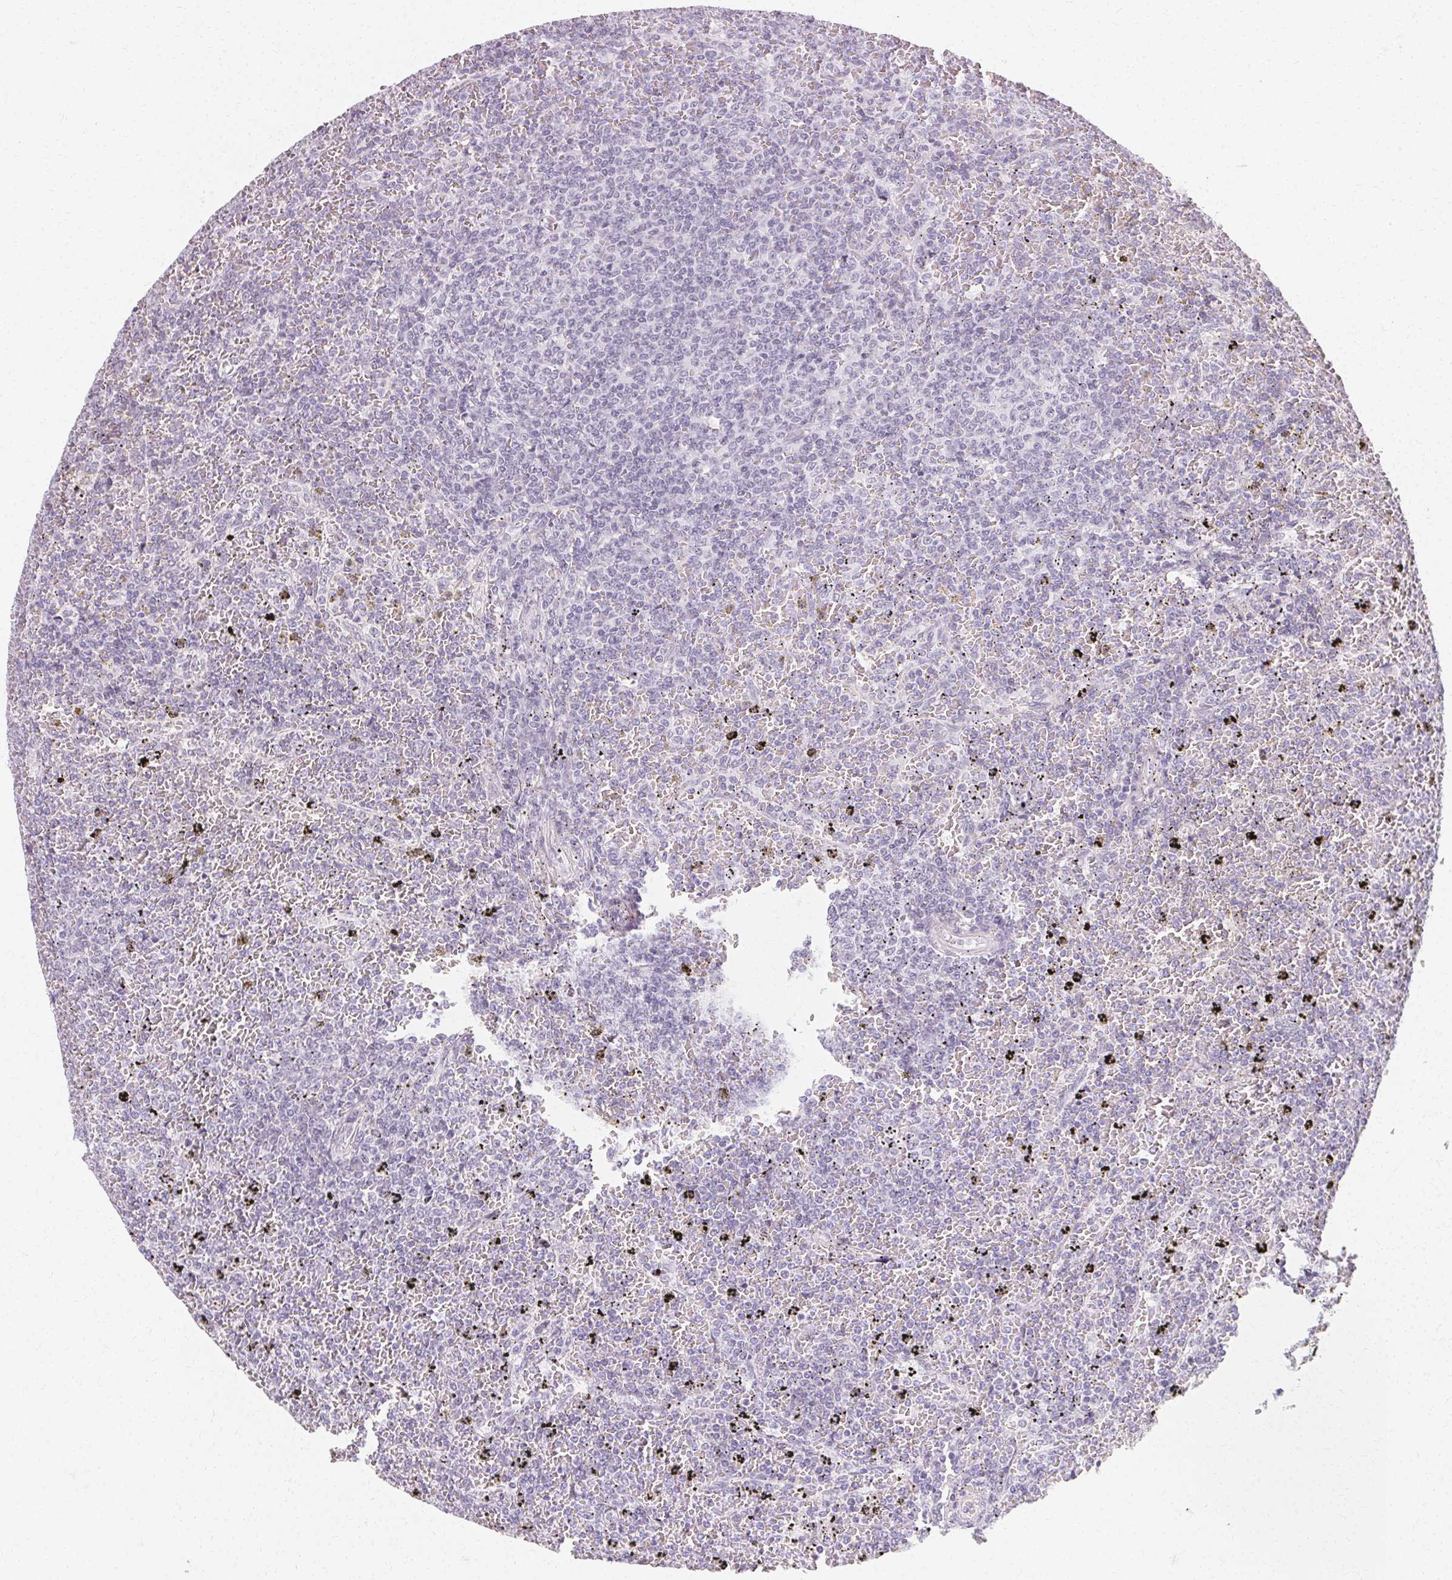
{"staining": {"intensity": "negative", "quantity": "none", "location": "none"}, "tissue": "lymphoma", "cell_type": "Tumor cells", "image_type": "cancer", "snomed": [{"axis": "morphology", "description": "Malignant lymphoma, non-Hodgkin's type, Low grade"}, {"axis": "topography", "description": "Spleen"}], "caption": "Image shows no protein positivity in tumor cells of low-grade malignant lymphoma, non-Hodgkin's type tissue. (DAB (3,3'-diaminobenzidine) IHC, high magnification).", "gene": "SYNPR", "patient": {"sex": "female", "age": 77}}